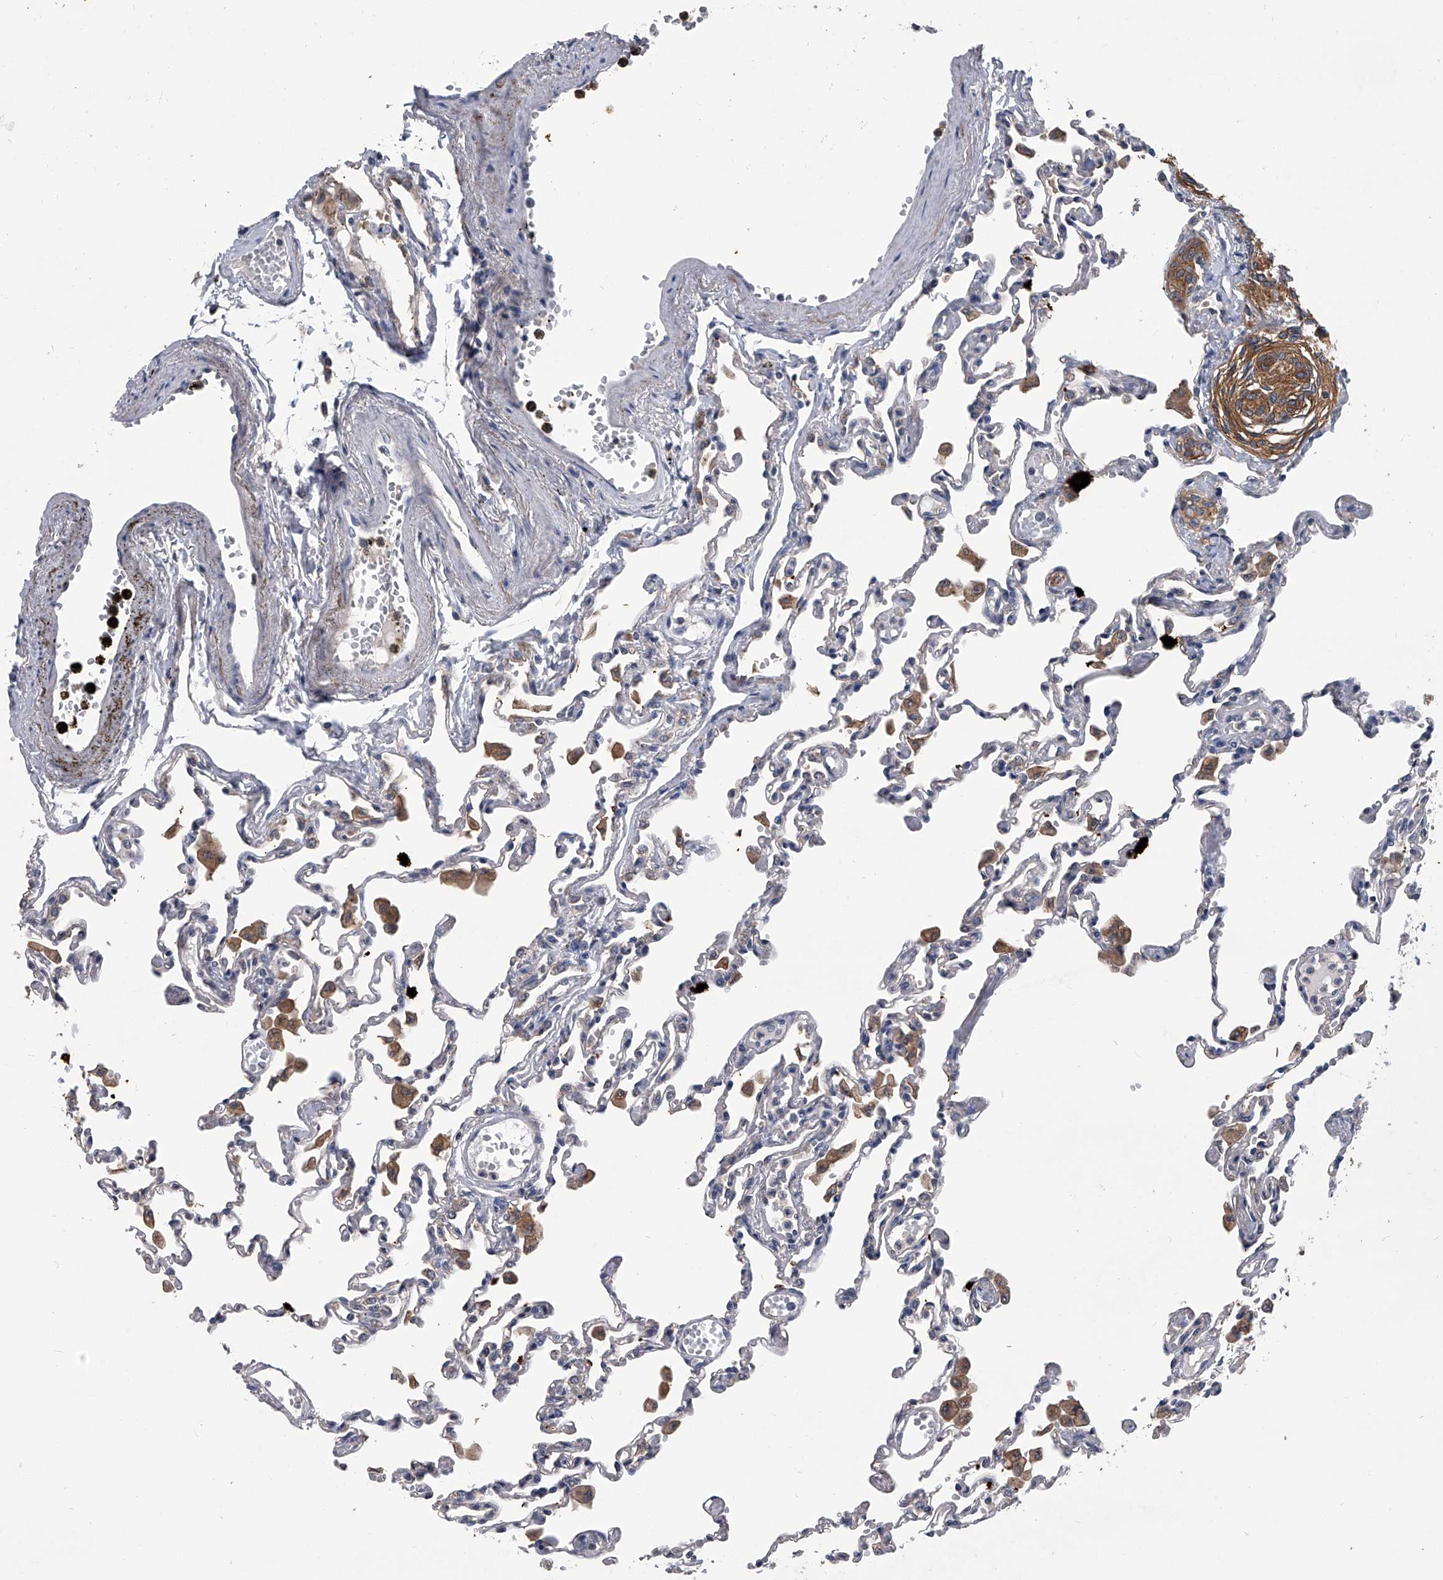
{"staining": {"intensity": "negative", "quantity": "none", "location": "none"}, "tissue": "lung", "cell_type": "Alveolar cells", "image_type": "normal", "snomed": [{"axis": "morphology", "description": "Normal tissue, NOS"}, {"axis": "topography", "description": "Bronchus"}, {"axis": "topography", "description": "Lung"}], "caption": "Benign lung was stained to show a protein in brown. There is no significant positivity in alveolar cells.", "gene": "MAP4K3", "patient": {"sex": "female", "age": 49}}